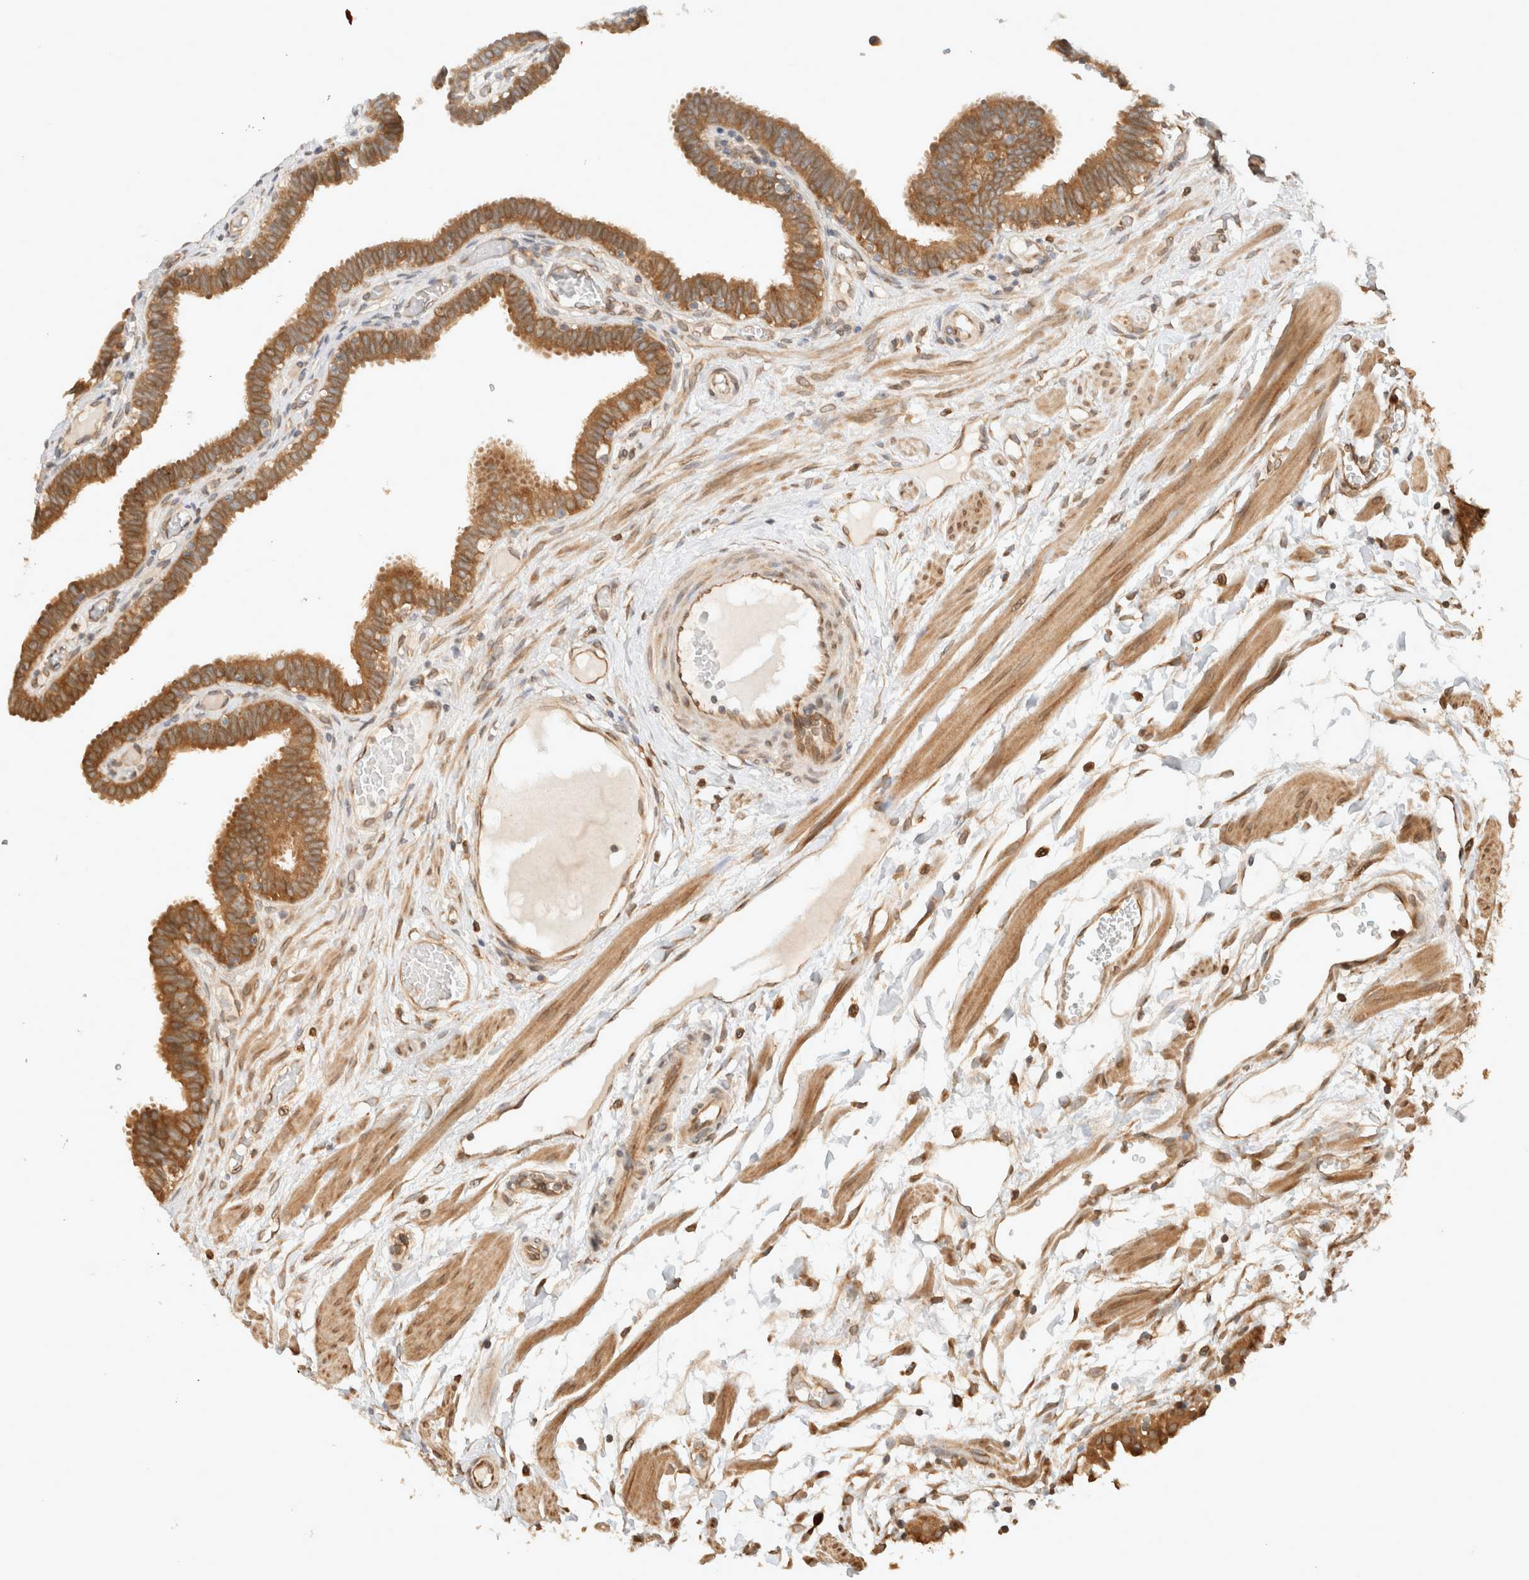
{"staining": {"intensity": "moderate", "quantity": ">75%", "location": "cytoplasmic/membranous"}, "tissue": "fallopian tube", "cell_type": "Glandular cells", "image_type": "normal", "snomed": [{"axis": "morphology", "description": "Normal tissue, NOS"}, {"axis": "topography", "description": "Fallopian tube"}, {"axis": "topography", "description": "Placenta"}], "caption": "Unremarkable fallopian tube was stained to show a protein in brown. There is medium levels of moderate cytoplasmic/membranous expression in approximately >75% of glandular cells.", "gene": "ARFGEF2", "patient": {"sex": "female", "age": 32}}